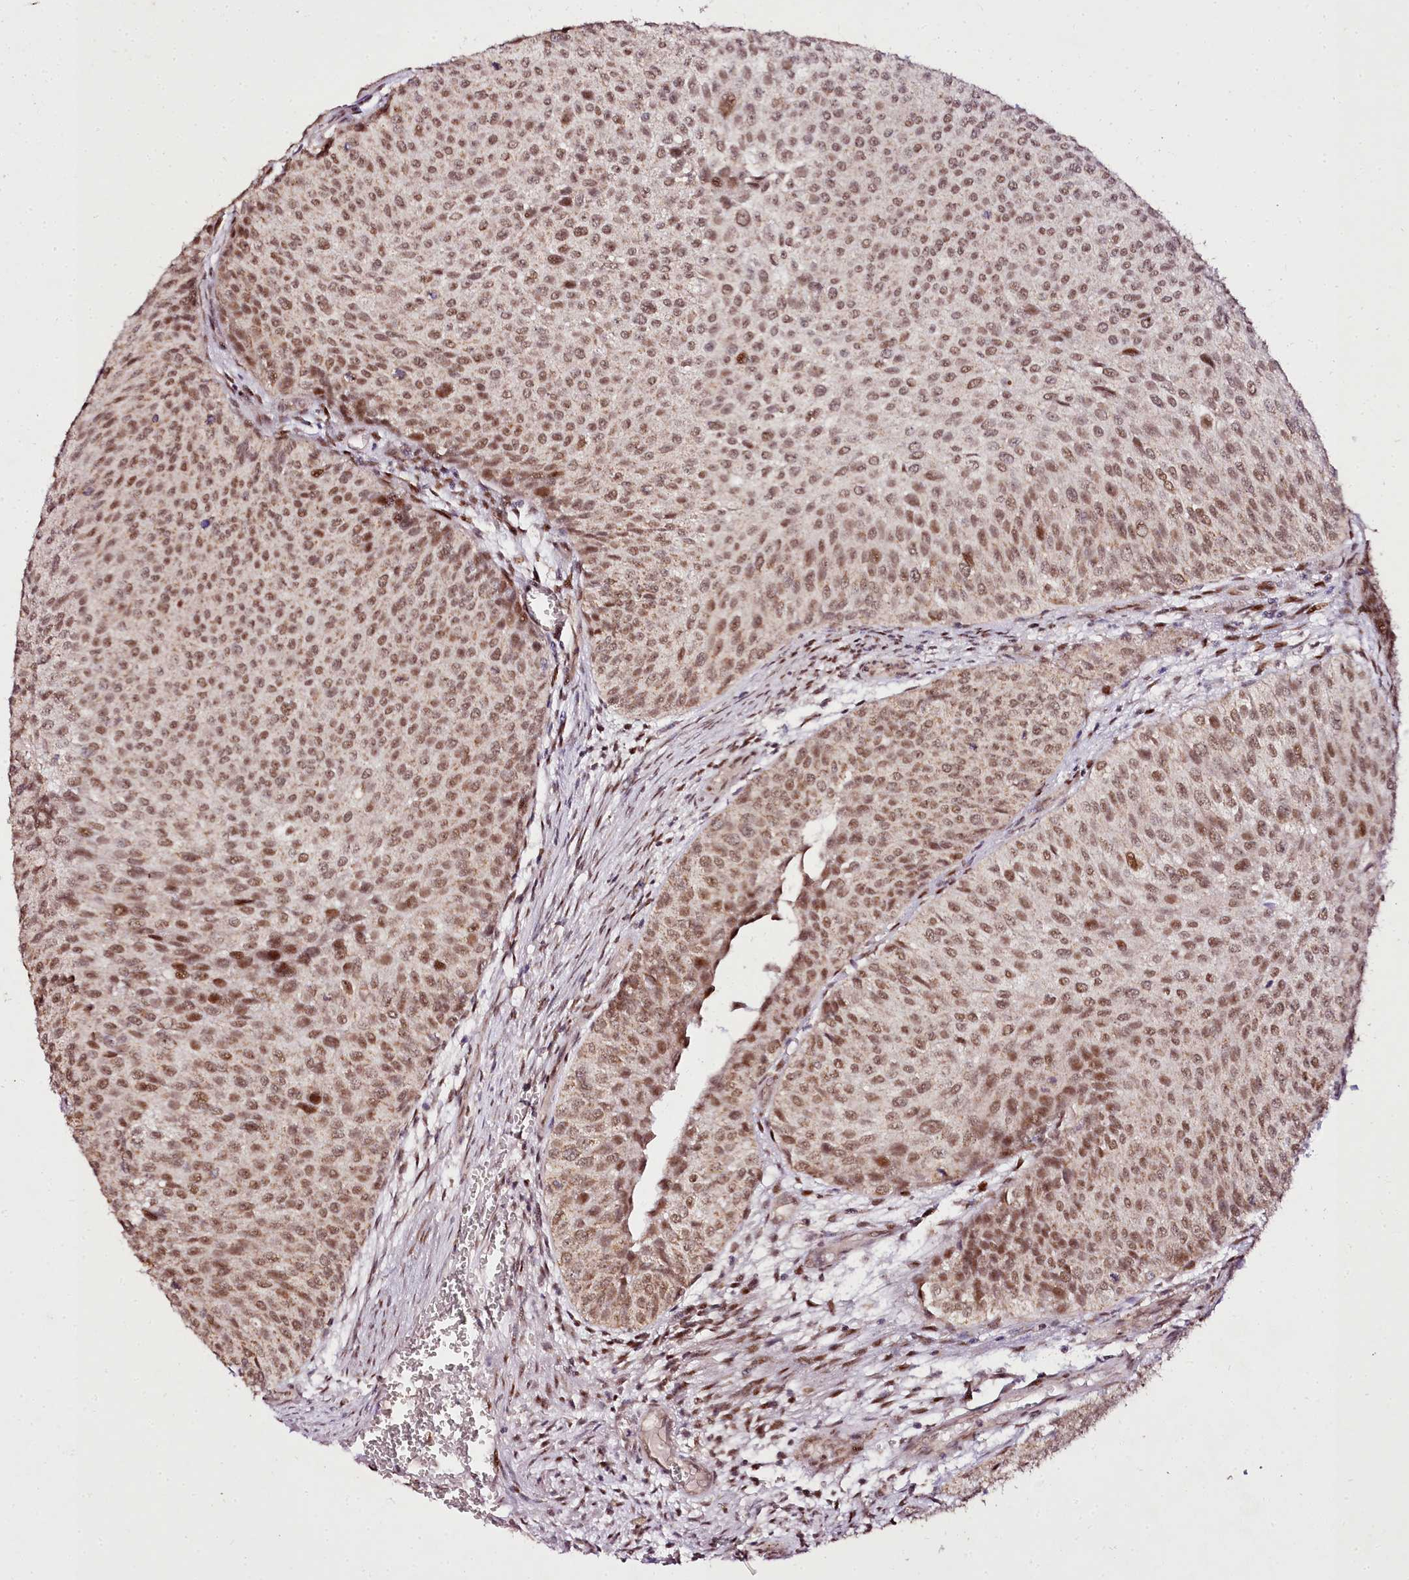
{"staining": {"intensity": "moderate", "quantity": ">75%", "location": "nuclear"}, "tissue": "urothelial cancer", "cell_type": "Tumor cells", "image_type": "cancer", "snomed": [{"axis": "morphology", "description": "Urothelial carcinoma, Low grade"}, {"axis": "topography", "description": "Urinary bladder"}], "caption": "The immunohistochemical stain shows moderate nuclear staining in tumor cells of urothelial cancer tissue.", "gene": "EDIL3", "patient": {"sex": "male", "age": 84}}